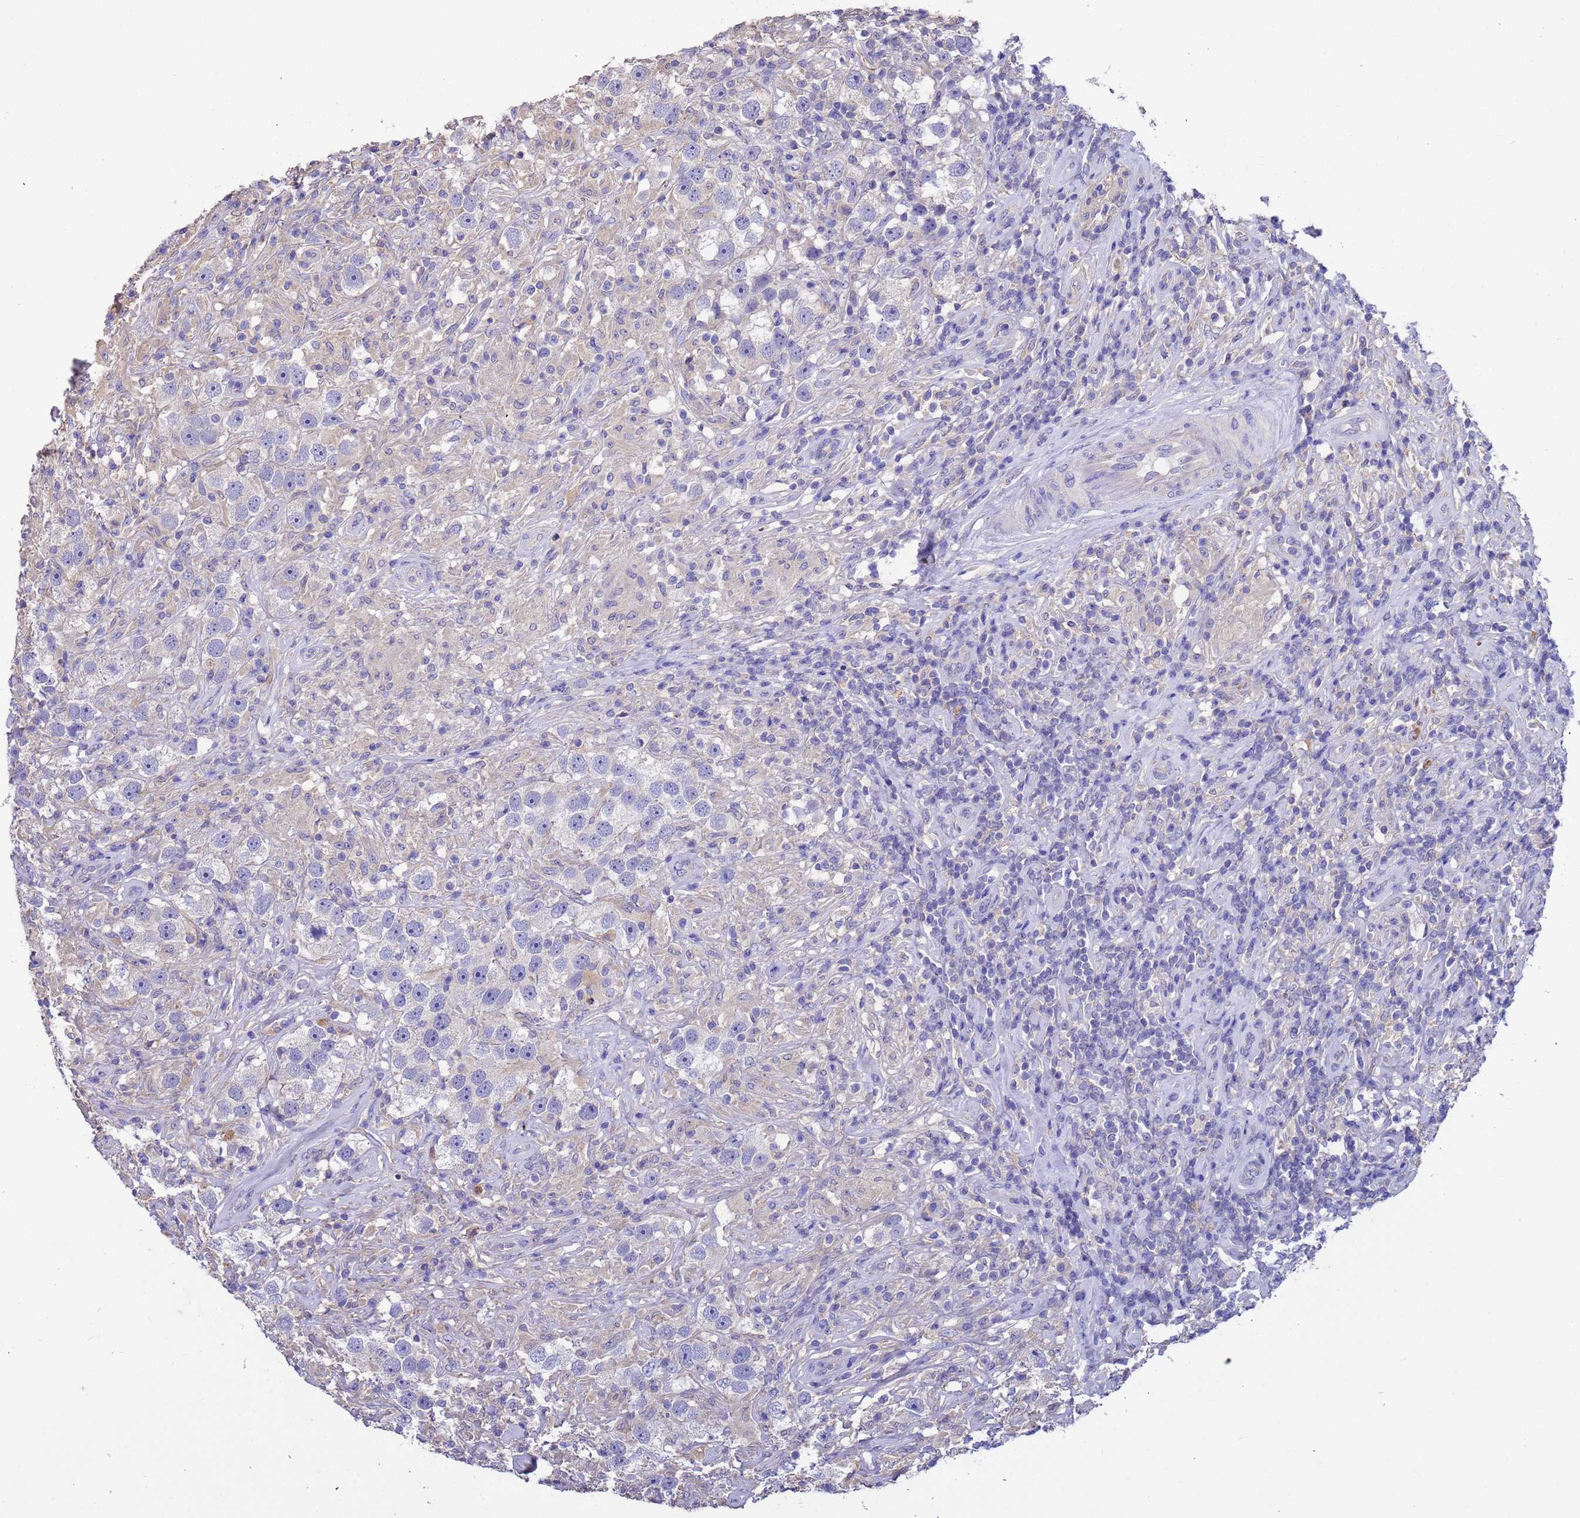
{"staining": {"intensity": "negative", "quantity": "none", "location": "none"}, "tissue": "testis cancer", "cell_type": "Tumor cells", "image_type": "cancer", "snomed": [{"axis": "morphology", "description": "Seminoma, NOS"}, {"axis": "topography", "description": "Testis"}], "caption": "Tumor cells are negative for brown protein staining in testis cancer (seminoma).", "gene": "SRL", "patient": {"sex": "male", "age": 49}}